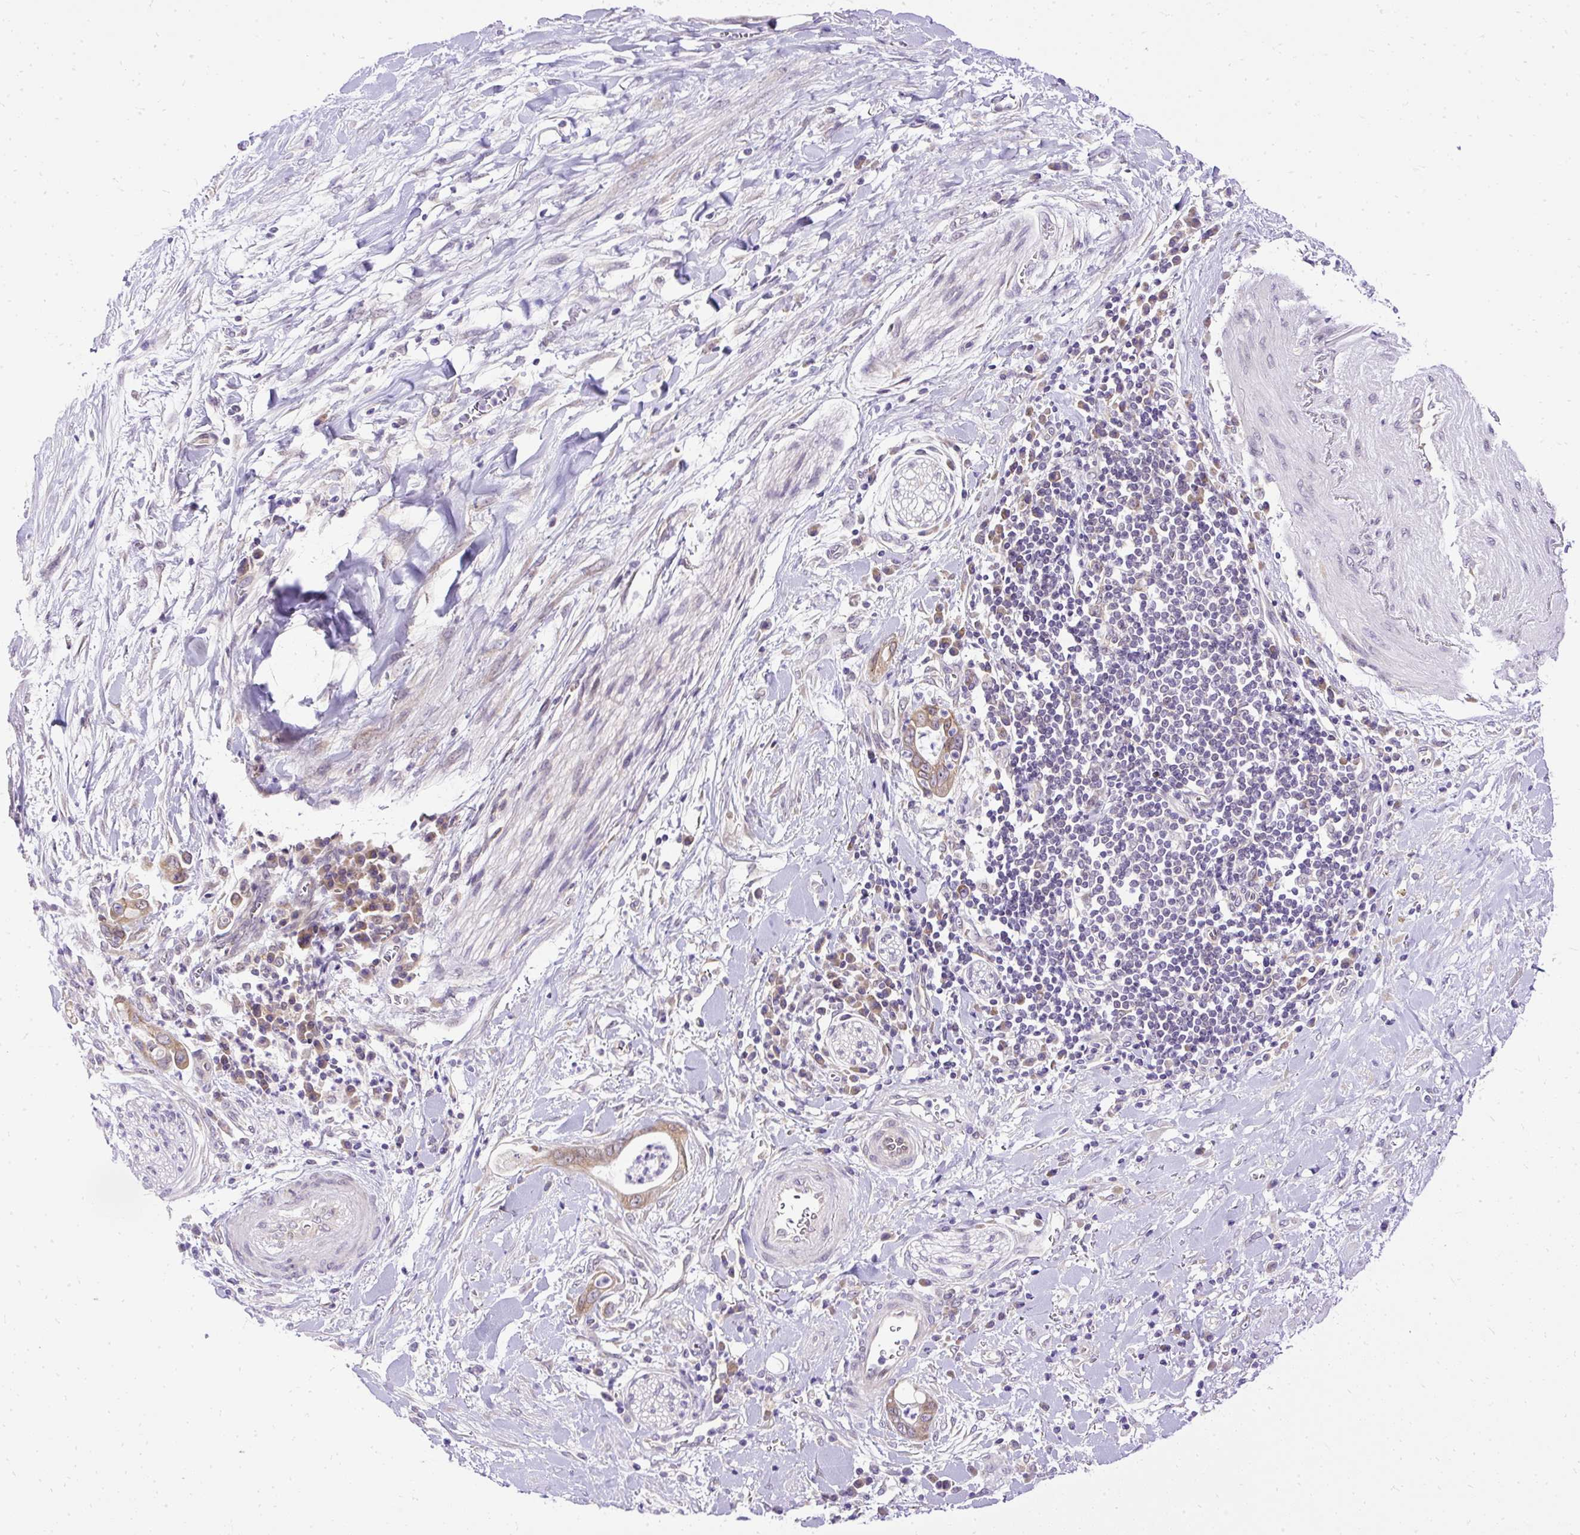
{"staining": {"intensity": "moderate", "quantity": ">75%", "location": "cytoplasmic/membranous"}, "tissue": "pancreatic cancer", "cell_type": "Tumor cells", "image_type": "cancer", "snomed": [{"axis": "morphology", "description": "Adenocarcinoma, NOS"}, {"axis": "topography", "description": "Pancreas"}], "caption": "DAB (3,3'-diaminobenzidine) immunohistochemical staining of pancreatic cancer (adenocarcinoma) demonstrates moderate cytoplasmic/membranous protein staining in about >75% of tumor cells. (DAB IHC, brown staining for protein, blue staining for nuclei).", "gene": "AMFR", "patient": {"sex": "male", "age": 75}}